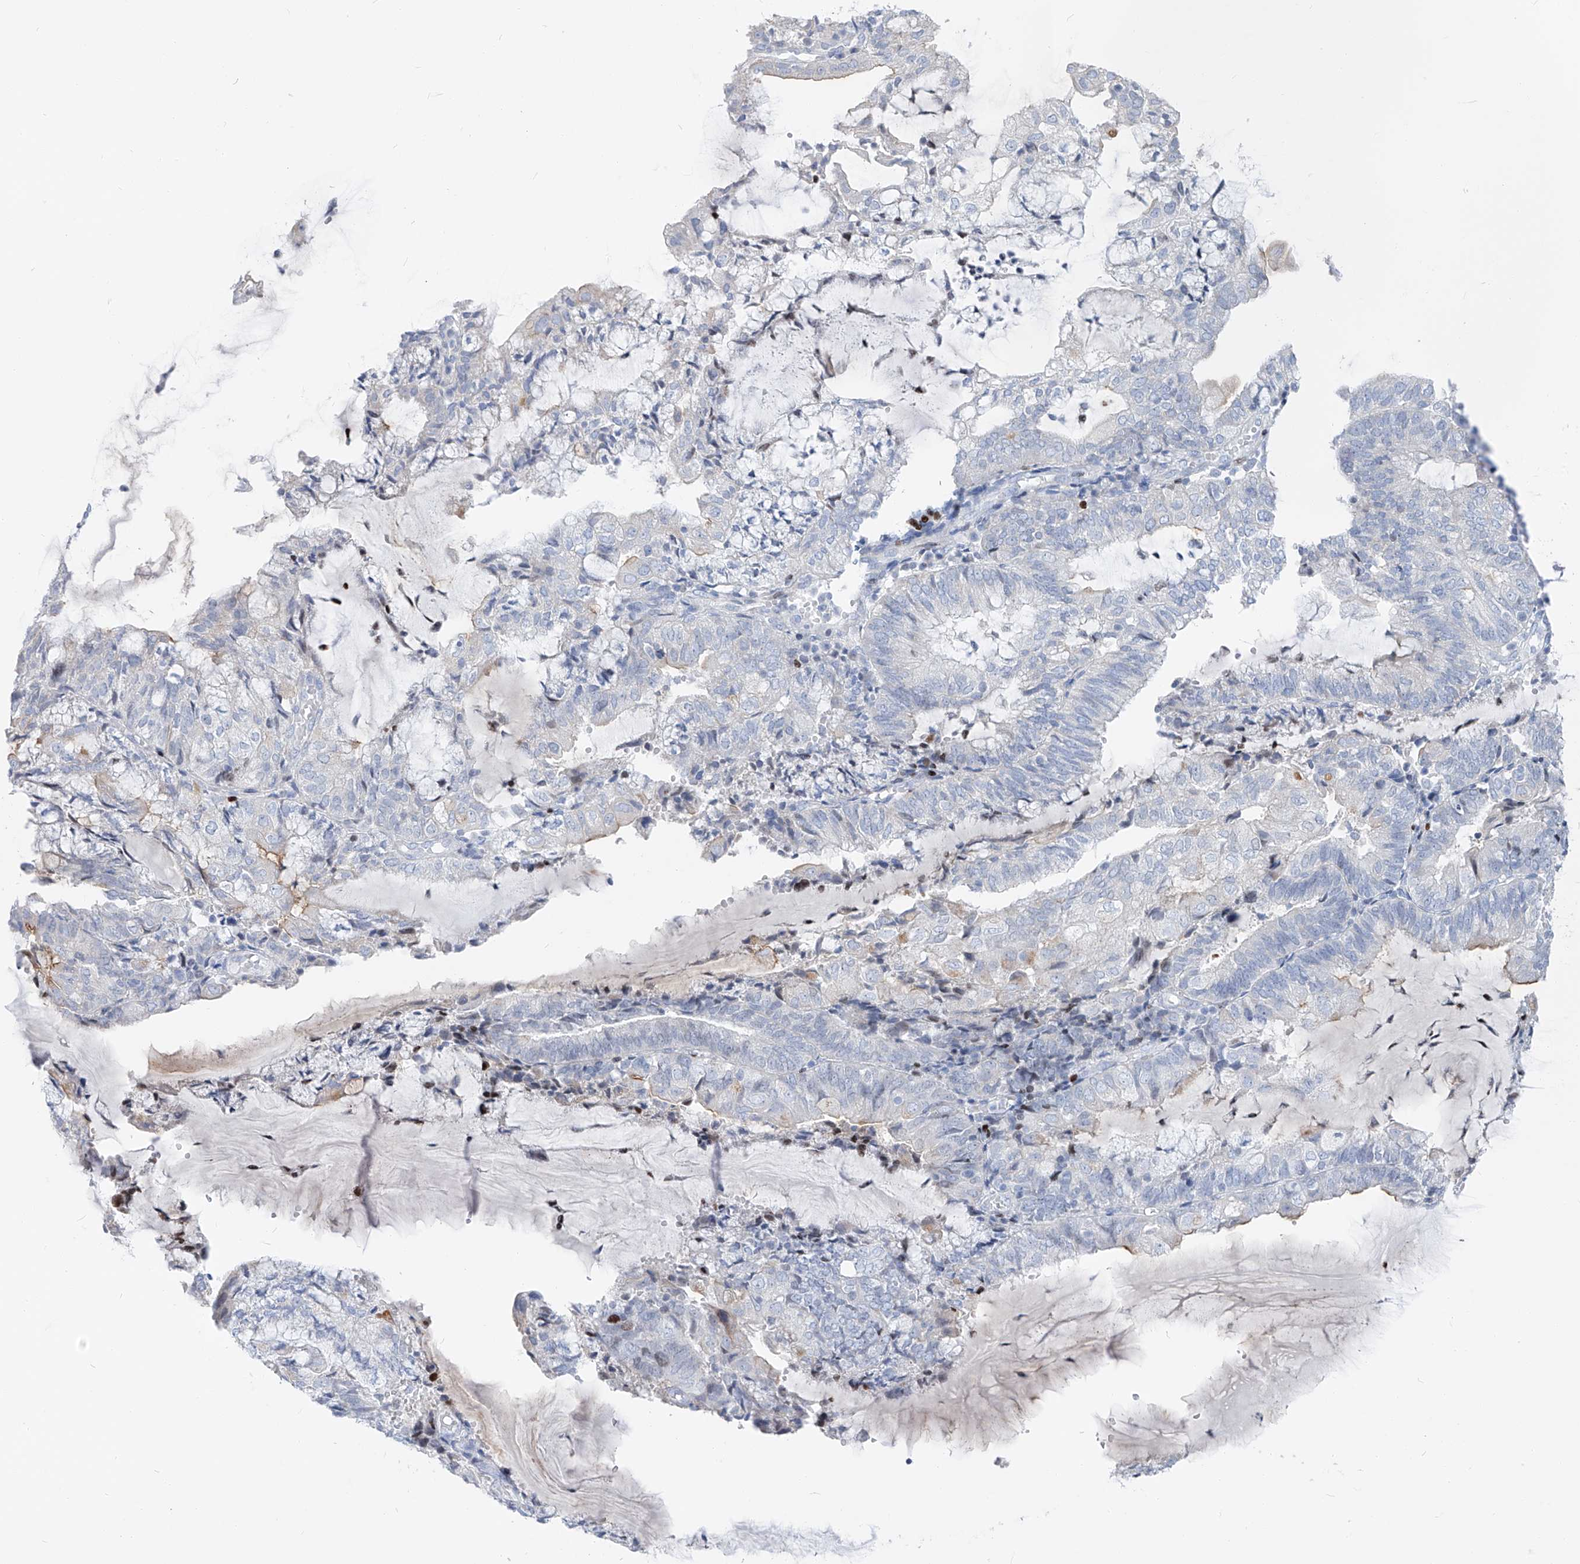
{"staining": {"intensity": "negative", "quantity": "none", "location": "none"}, "tissue": "endometrial cancer", "cell_type": "Tumor cells", "image_type": "cancer", "snomed": [{"axis": "morphology", "description": "Adenocarcinoma, NOS"}, {"axis": "topography", "description": "Endometrium"}], "caption": "High power microscopy image of an immunohistochemistry photomicrograph of endometrial adenocarcinoma, revealing no significant staining in tumor cells. (Brightfield microscopy of DAB immunohistochemistry (IHC) at high magnification).", "gene": "FRS3", "patient": {"sex": "female", "age": 81}}